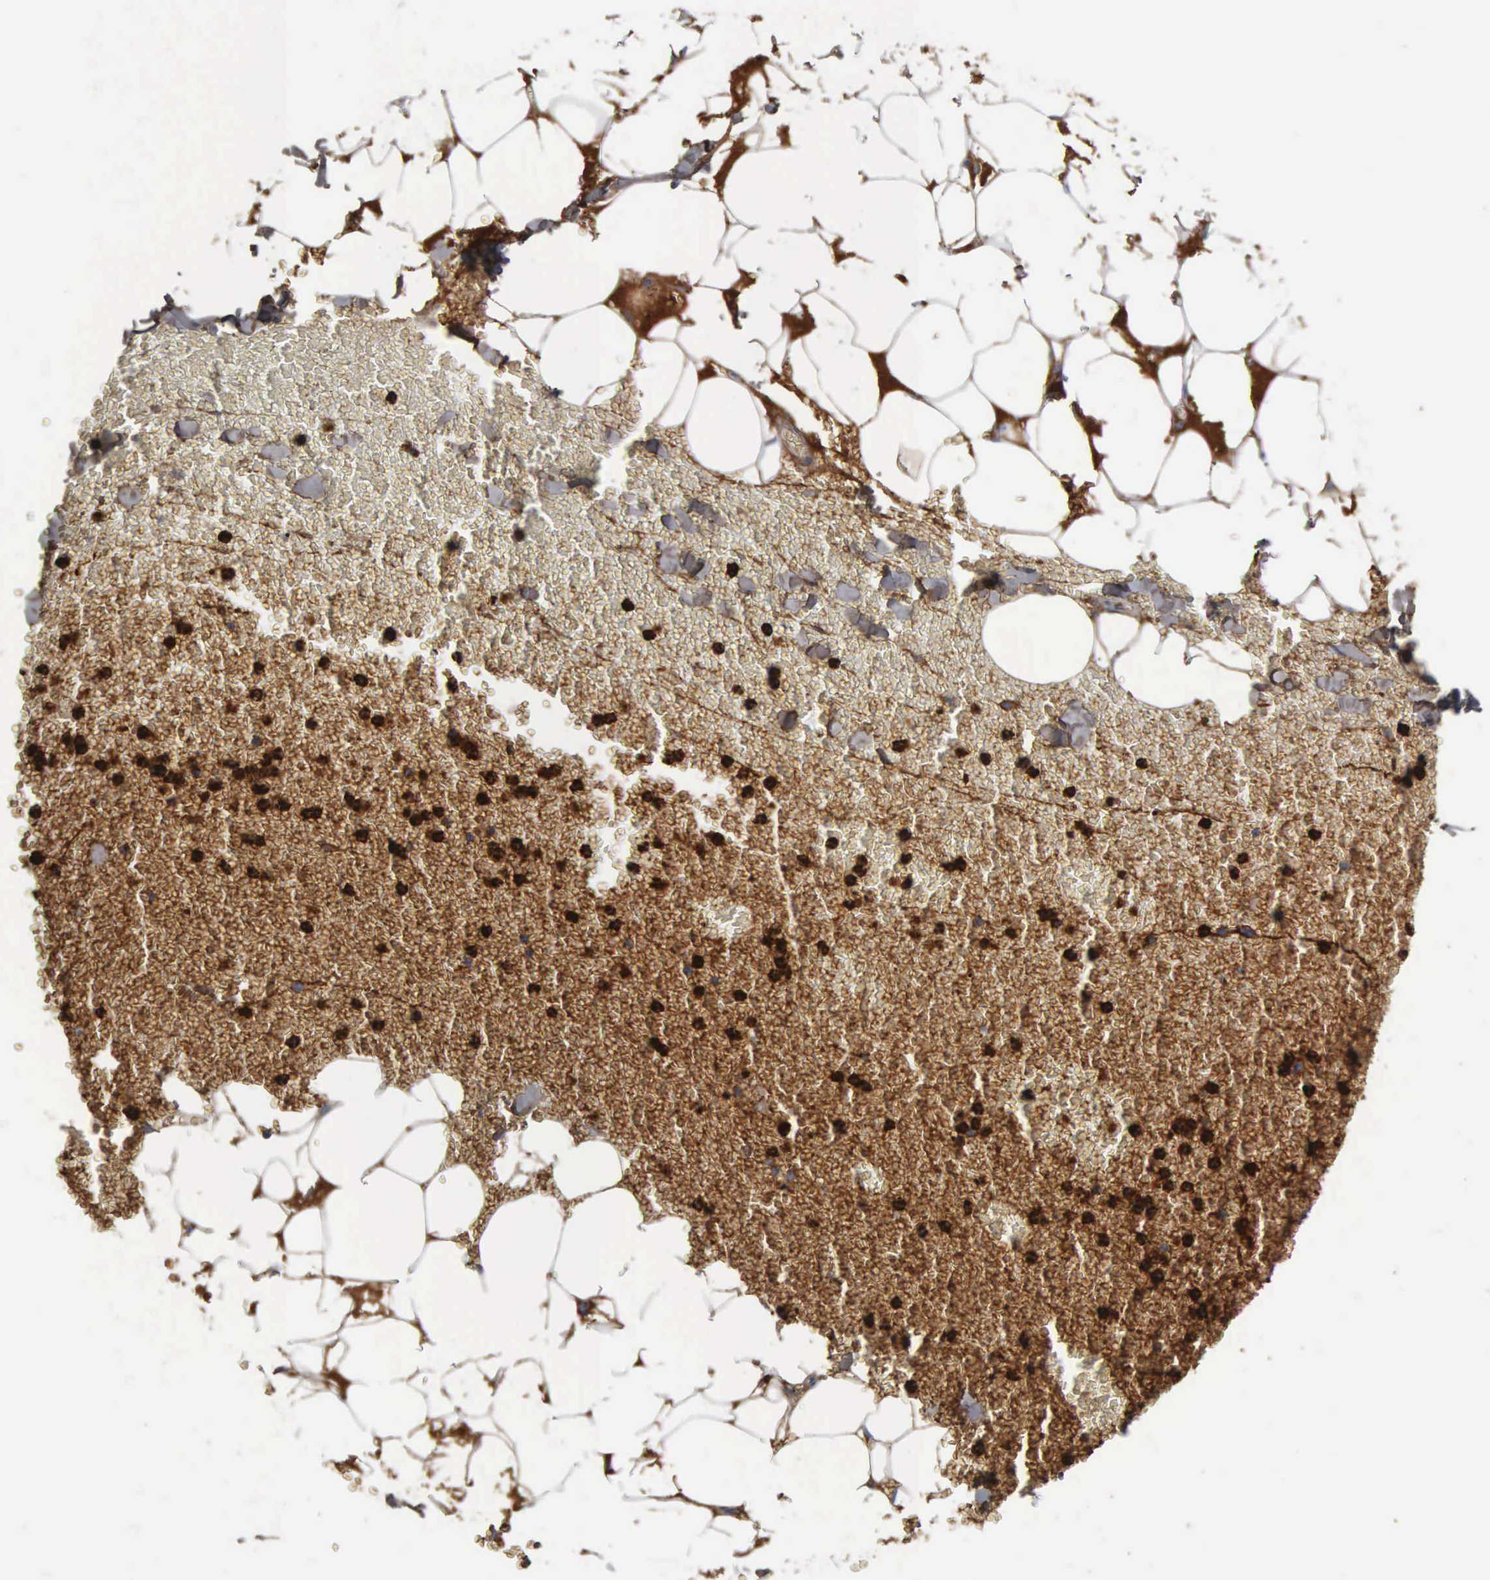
{"staining": {"intensity": "moderate", "quantity": ">75%", "location": "cytoplasmic/membranous"}, "tissue": "adipose tissue", "cell_type": "Adipocytes", "image_type": "normal", "snomed": [{"axis": "morphology", "description": "Normal tissue, NOS"}, {"axis": "morphology", "description": "Inflammation, NOS"}, {"axis": "topography", "description": "Lymph node"}, {"axis": "topography", "description": "Peripheral nerve tissue"}], "caption": "Protein analysis of normal adipose tissue reveals moderate cytoplasmic/membranous expression in approximately >75% of adipocytes. Immunohistochemistry (ihc) stains the protein in brown and the nuclei are stained blue.", "gene": "FN1", "patient": {"sex": "male", "age": 52}}